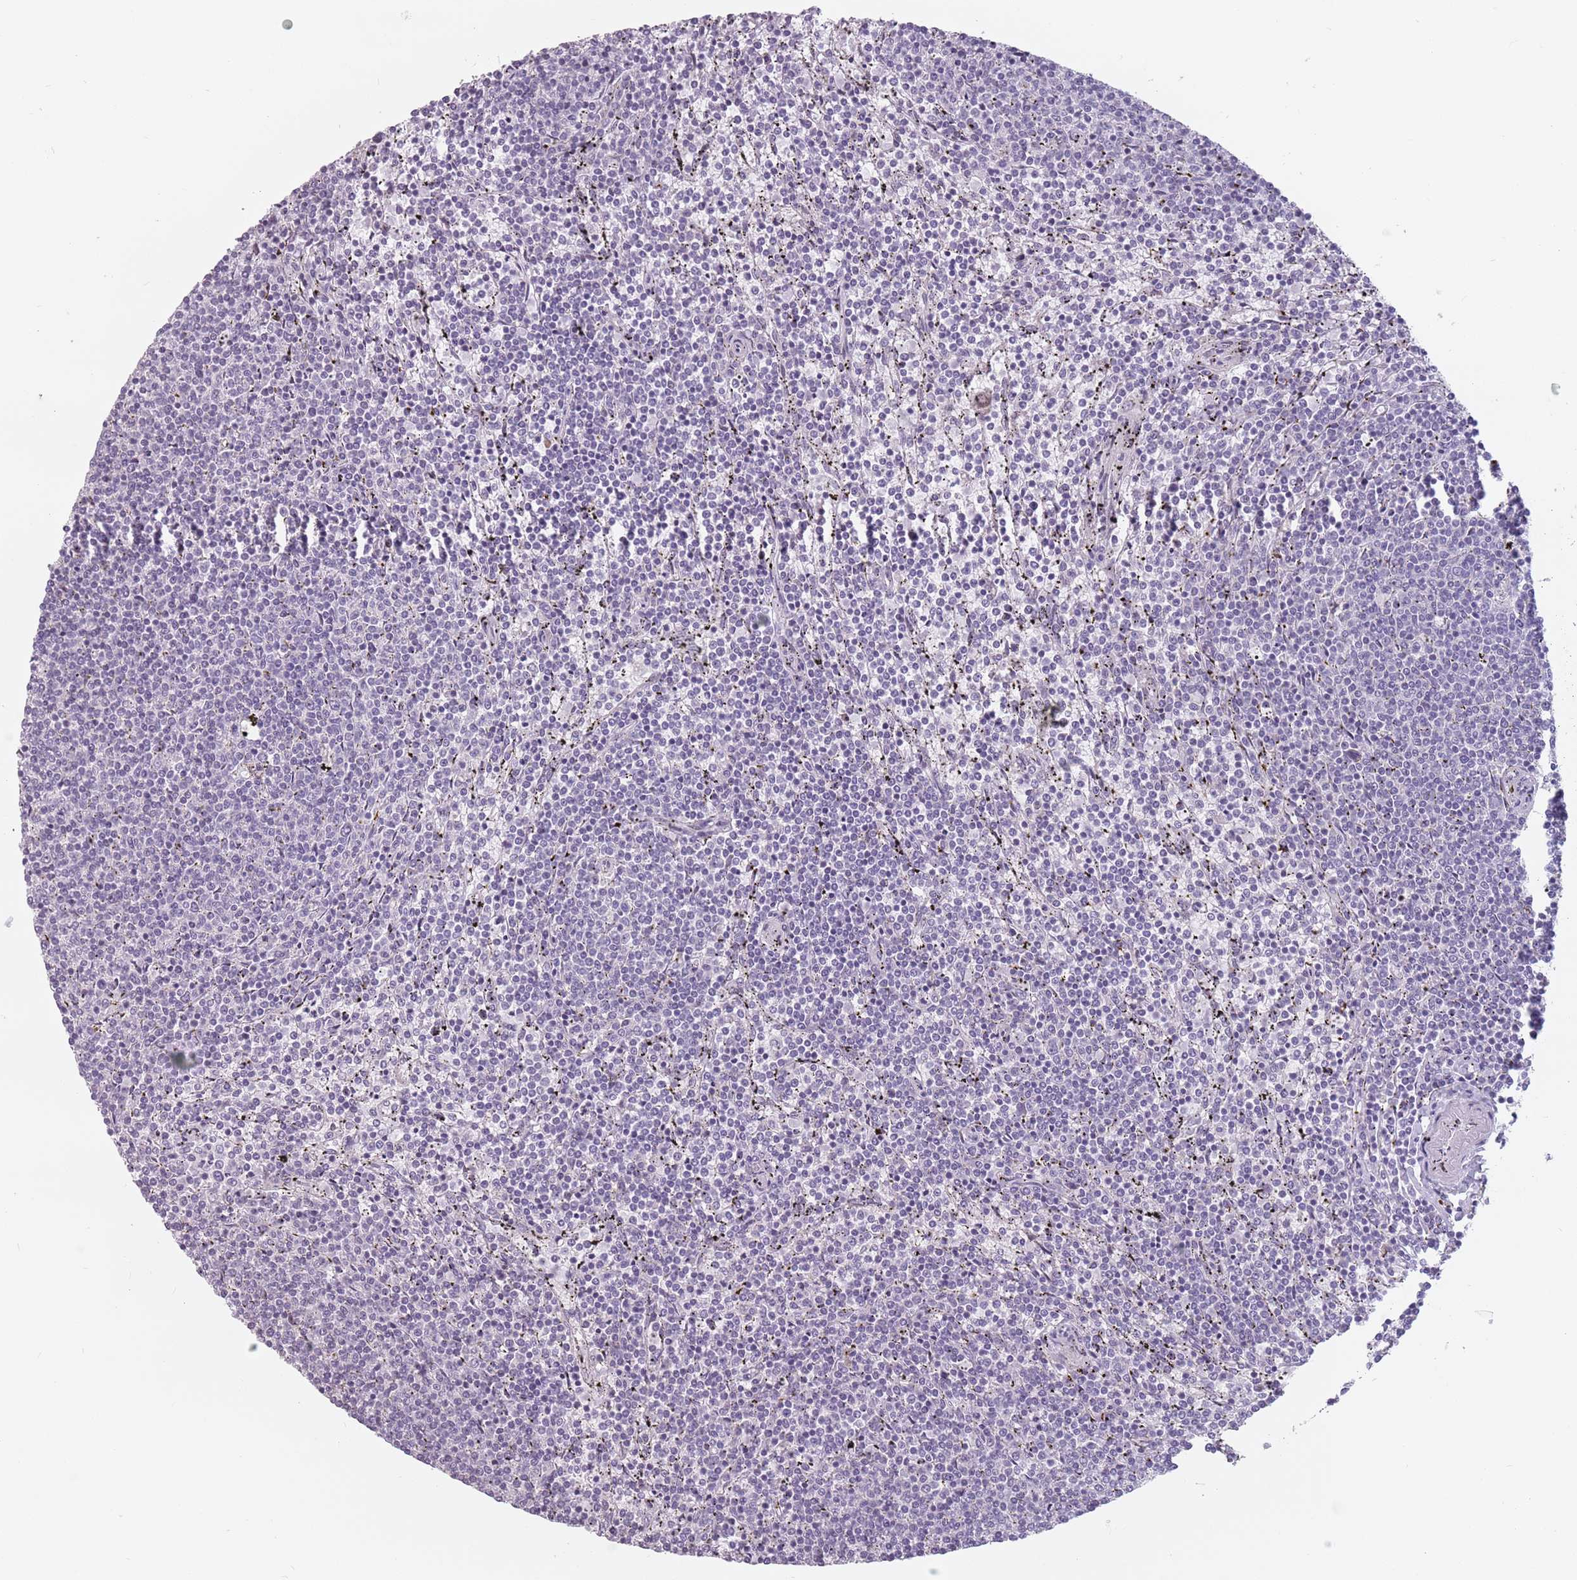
{"staining": {"intensity": "negative", "quantity": "none", "location": "none"}, "tissue": "lymphoma", "cell_type": "Tumor cells", "image_type": "cancer", "snomed": [{"axis": "morphology", "description": "Malignant lymphoma, non-Hodgkin's type, Low grade"}, {"axis": "topography", "description": "Spleen"}], "caption": "Tumor cells show no significant expression in lymphoma. Brightfield microscopy of IHC stained with DAB (3,3'-diaminobenzidine) (brown) and hematoxylin (blue), captured at high magnification.", "gene": "PTCHD1", "patient": {"sex": "female", "age": 50}}